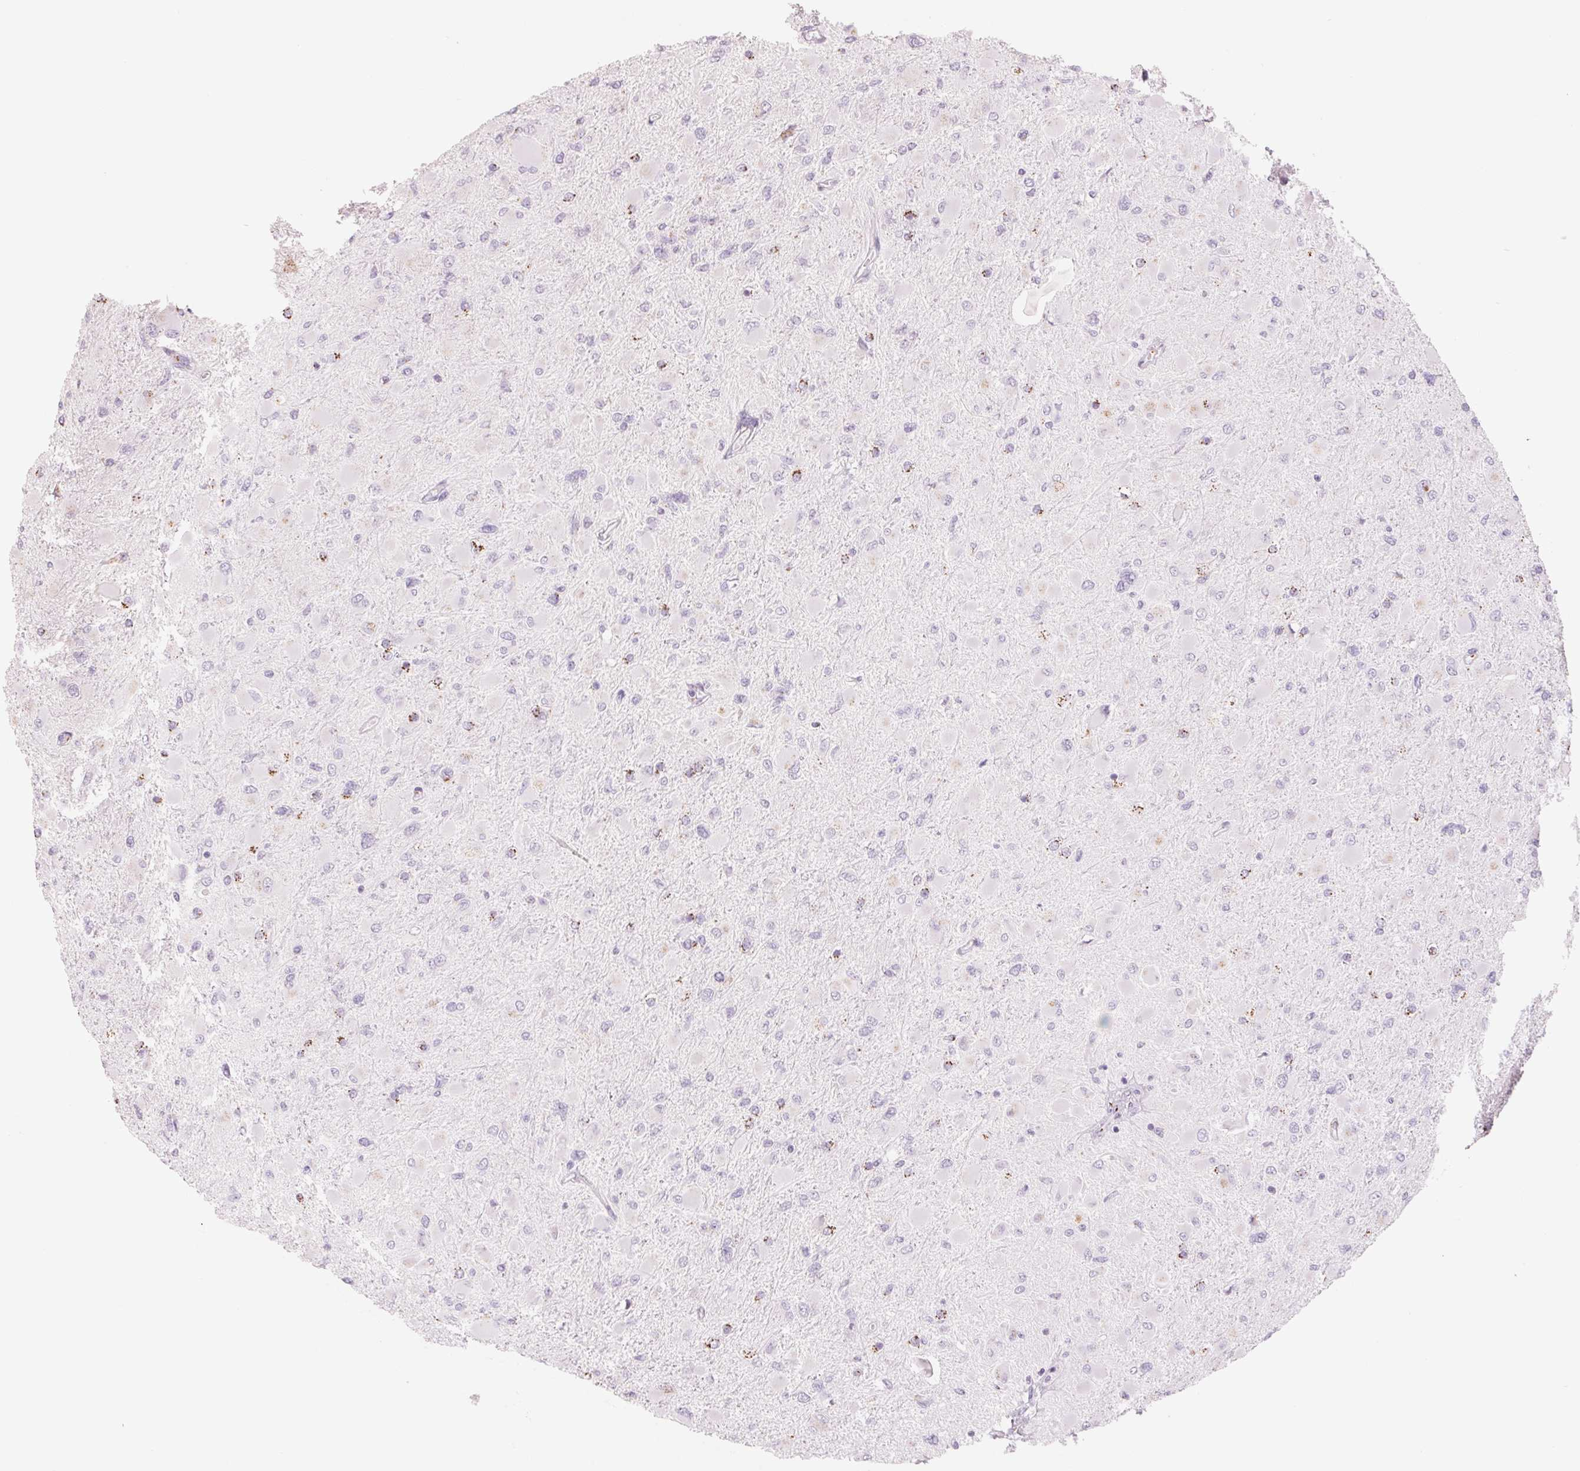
{"staining": {"intensity": "moderate", "quantity": "<25%", "location": "cytoplasmic/membranous"}, "tissue": "glioma", "cell_type": "Tumor cells", "image_type": "cancer", "snomed": [{"axis": "morphology", "description": "Glioma, malignant, High grade"}, {"axis": "topography", "description": "Cerebral cortex"}], "caption": "Glioma tissue demonstrates moderate cytoplasmic/membranous positivity in approximately <25% of tumor cells, visualized by immunohistochemistry.", "gene": "GALNT7", "patient": {"sex": "female", "age": 36}}